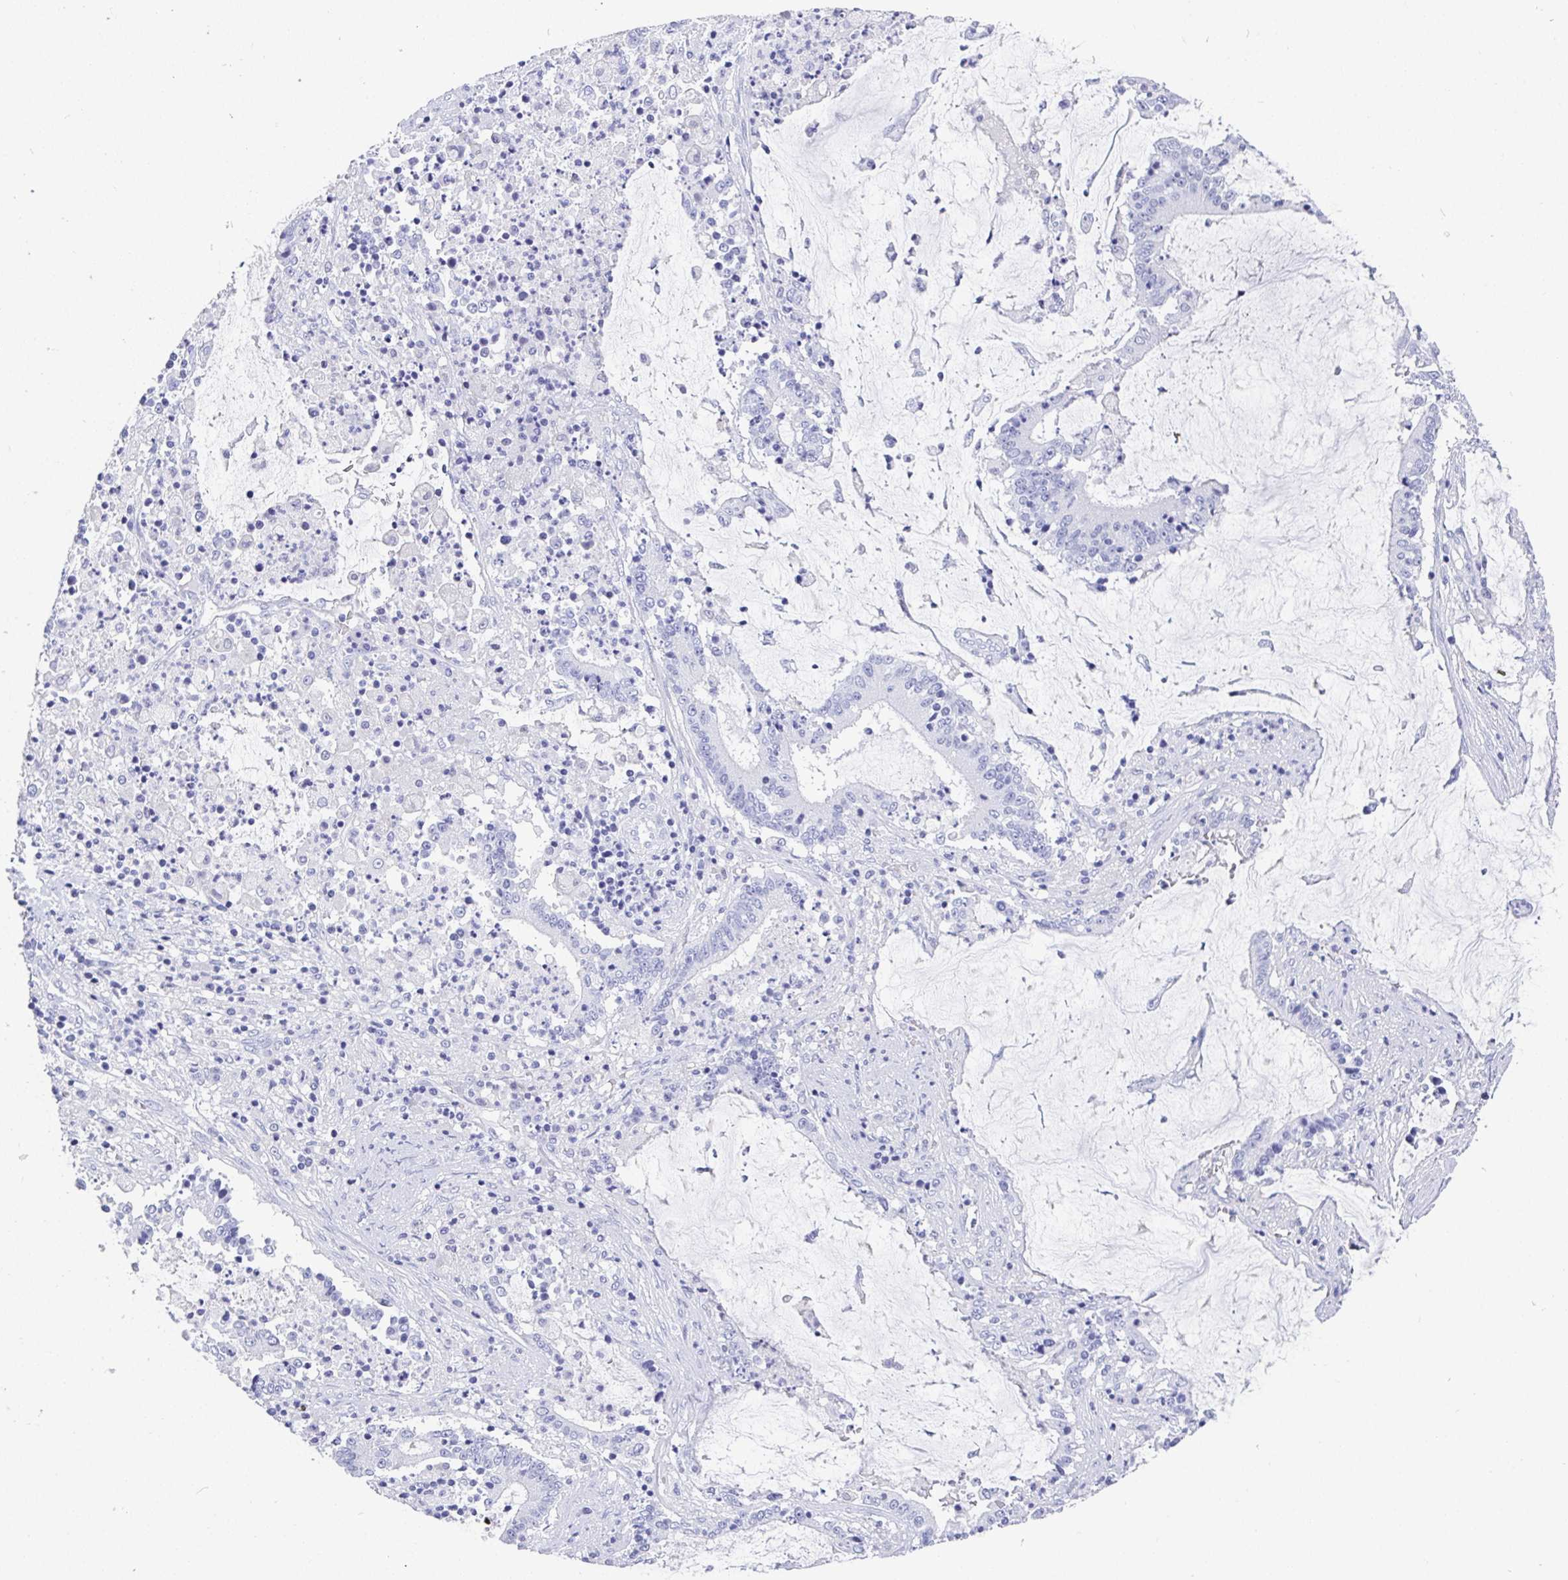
{"staining": {"intensity": "negative", "quantity": "none", "location": "none"}, "tissue": "stomach cancer", "cell_type": "Tumor cells", "image_type": "cancer", "snomed": [{"axis": "morphology", "description": "Adenocarcinoma, NOS"}, {"axis": "topography", "description": "Stomach, upper"}], "caption": "Tumor cells are negative for protein expression in human stomach cancer (adenocarcinoma).", "gene": "TMEM241", "patient": {"sex": "male", "age": 68}}